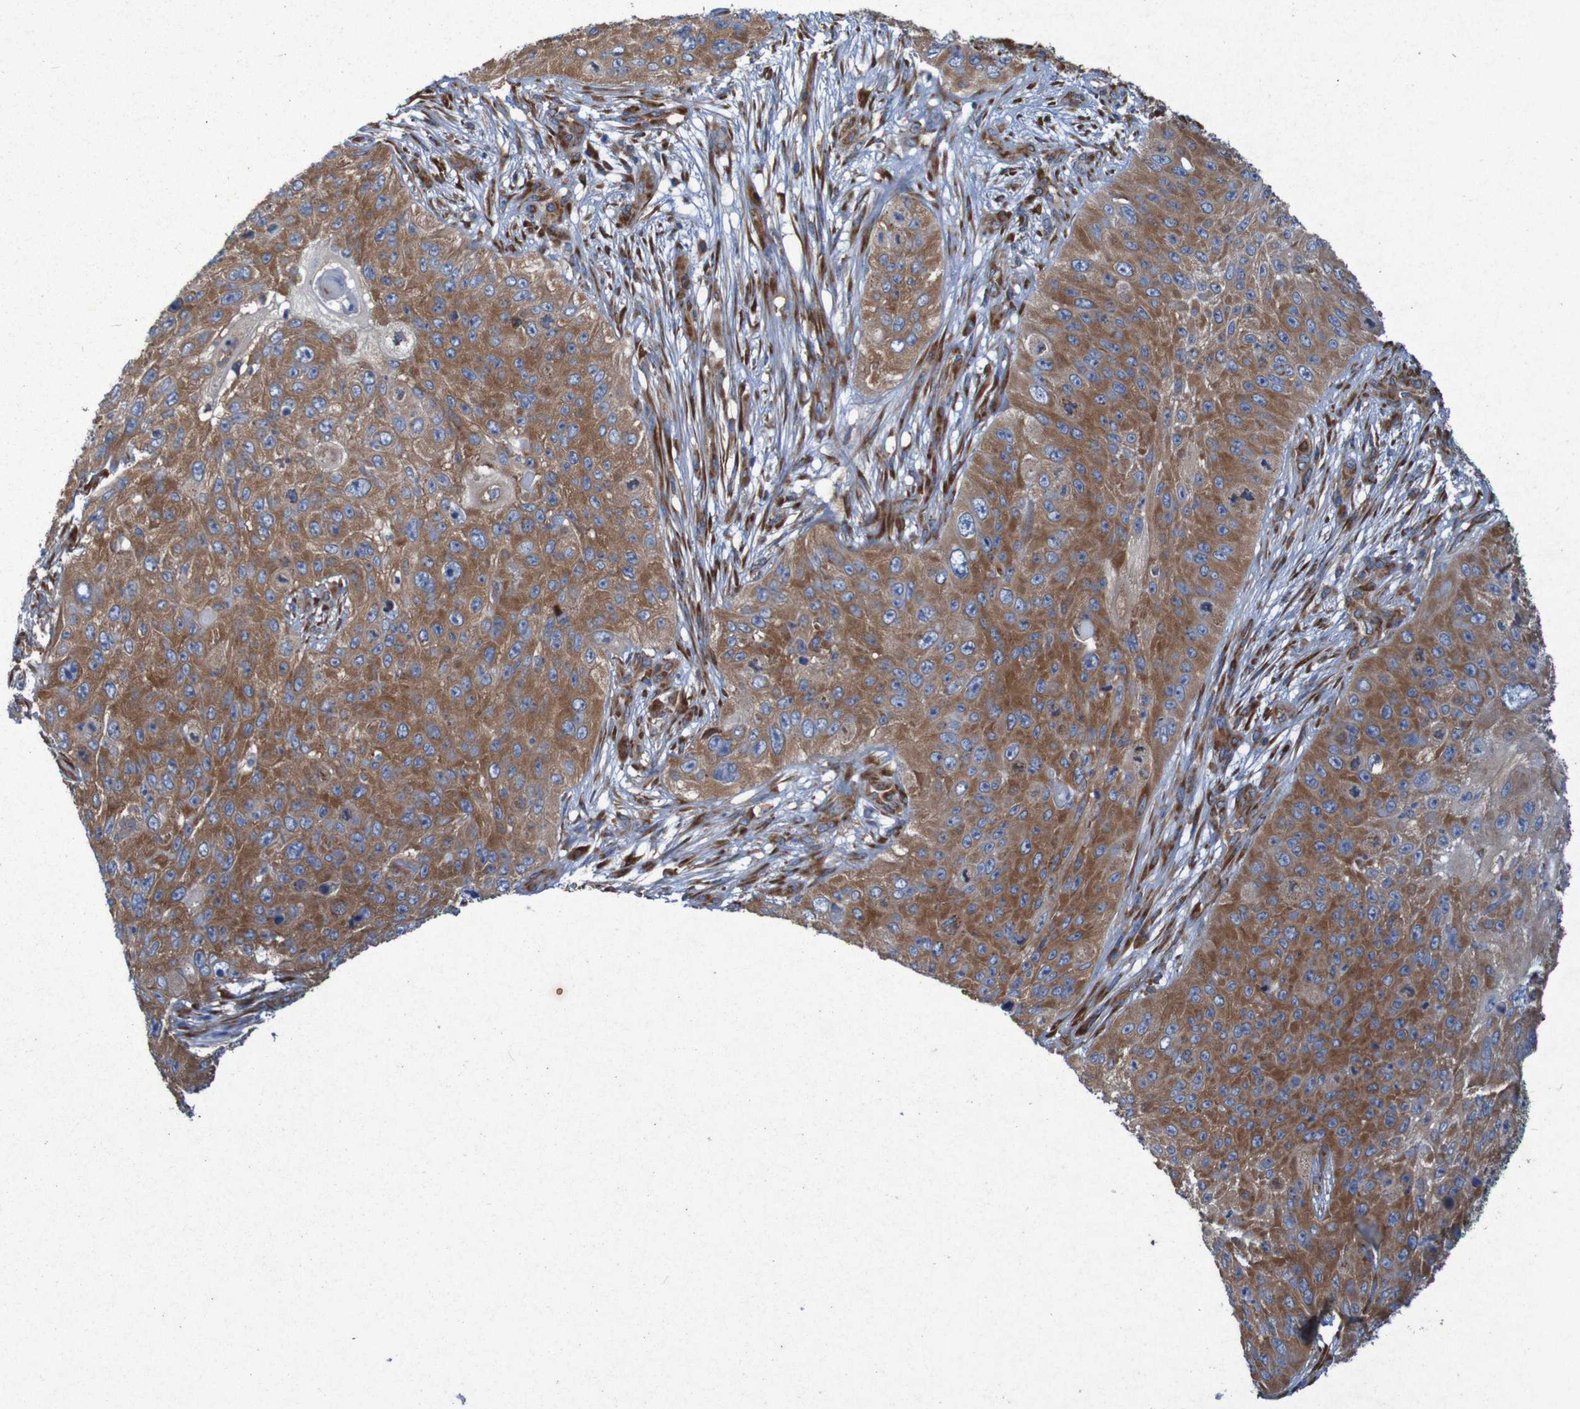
{"staining": {"intensity": "strong", "quantity": ">75%", "location": "cytoplasmic/membranous"}, "tissue": "skin cancer", "cell_type": "Tumor cells", "image_type": "cancer", "snomed": [{"axis": "morphology", "description": "Squamous cell carcinoma, NOS"}, {"axis": "topography", "description": "Skin"}], "caption": "Tumor cells display high levels of strong cytoplasmic/membranous staining in about >75% of cells in skin cancer.", "gene": "RPL10", "patient": {"sex": "female", "age": 80}}